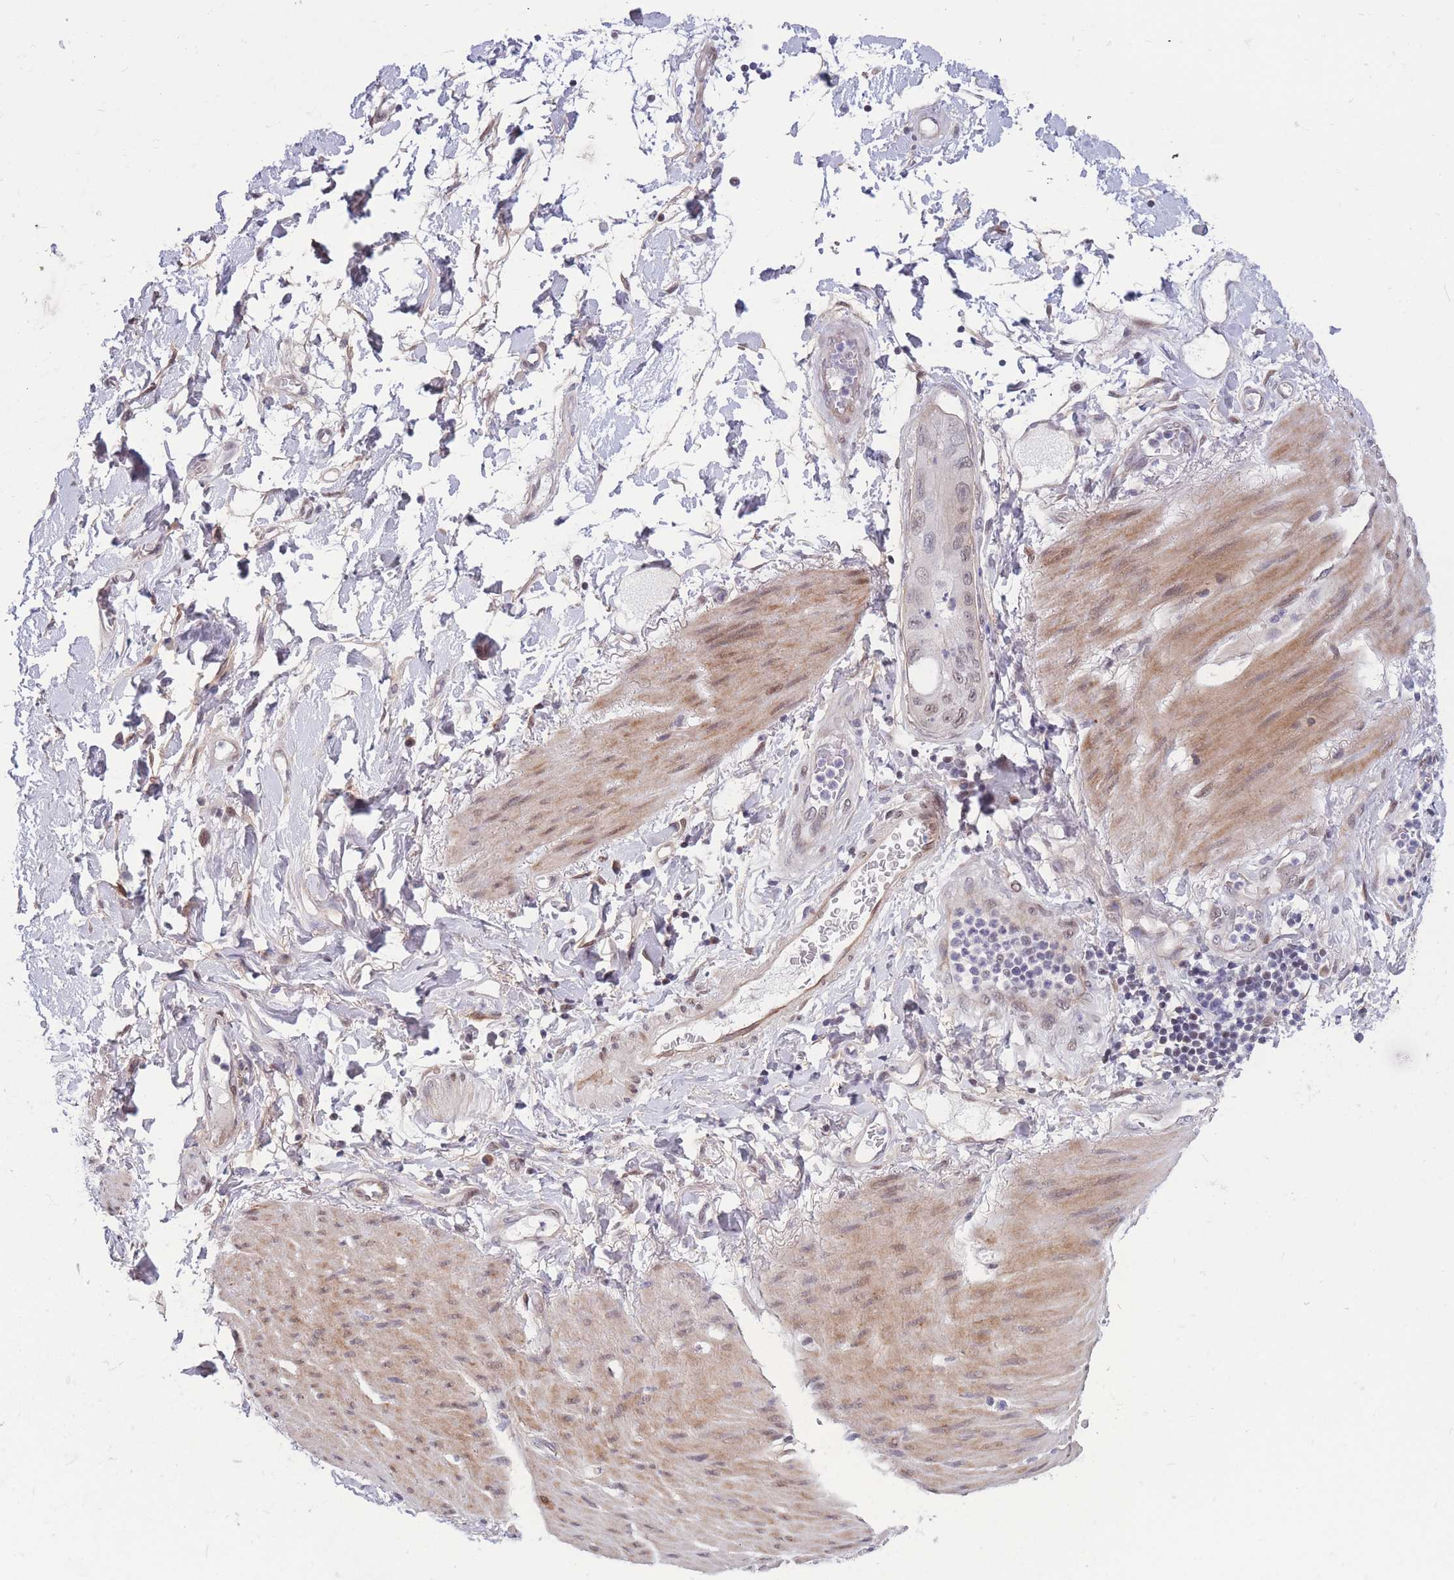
{"staining": {"intensity": "negative", "quantity": "none", "location": "none"}, "tissue": "stomach cancer", "cell_type": "Tumor cells", "image_type": "cancer", "snomed": [{"axis": "morphology", "description": "Adenocarcinoma, NOS"}, {"axis": "topography", "description": "Stomach"}], "caption": "High magnification brightfield microscopy of adenocarcinoma (stomach) stained with DAB (3,3'-diaminobenzidine) (brown) and counterstained with hematoxylin (blue): tumor cells show no significant positivity.", "gene": "BCL9L", "patient": {"sex": "female", "age": 73}}